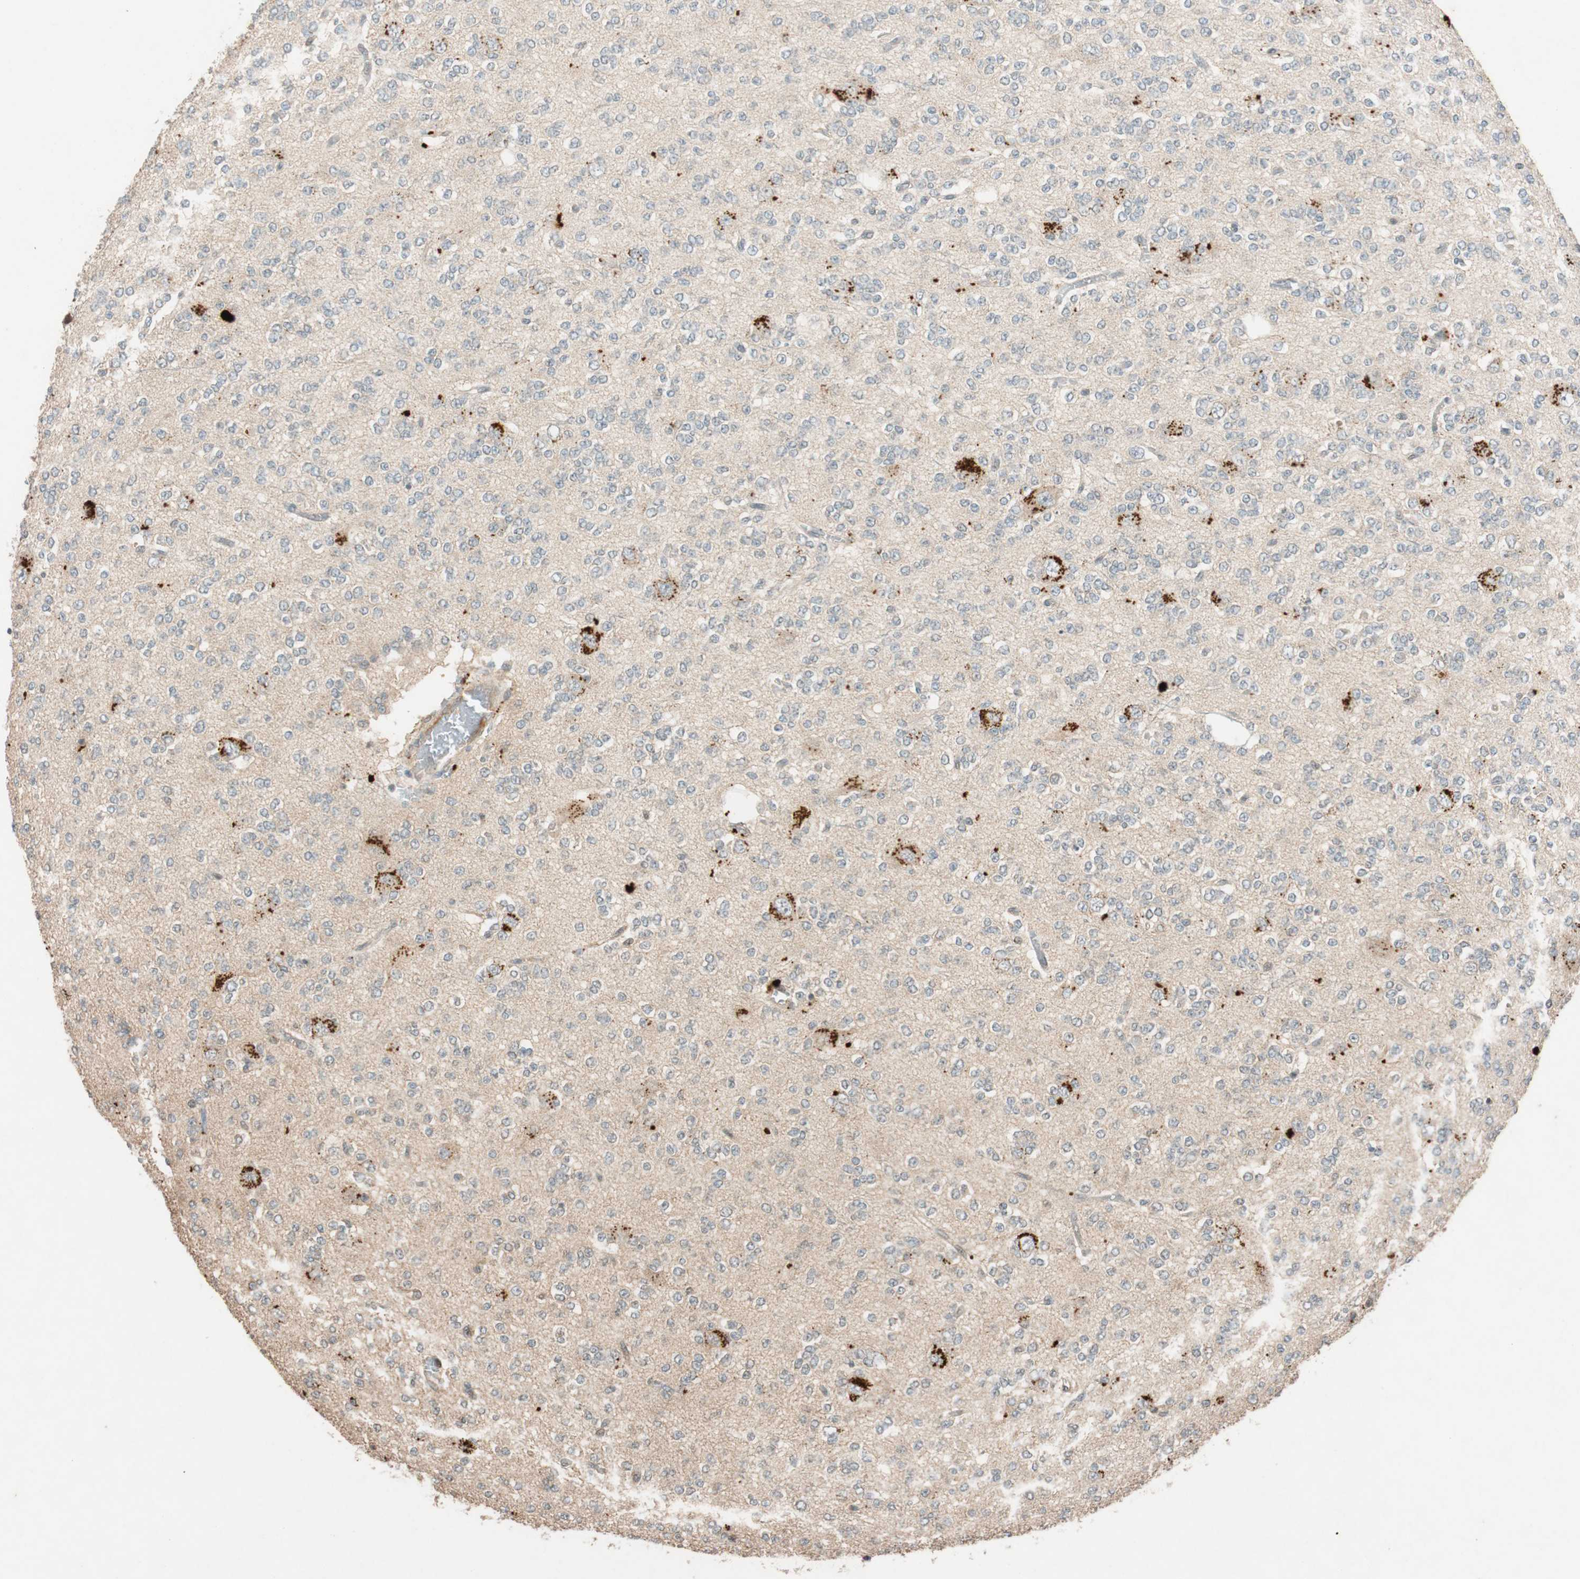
{"staining": {"intensity": "strong", "quantity": "<25%", "location": "cytoplasmic/membranous"}, "tissue": "glioma", "cell_type": "Tumor cells", "image_type": "cancer", "snomed": [{"axis": "morphology", "description": "Glioma, malignant, Low grade"}, {"axis": "topography", "description": "Brain"}], "caption": "Protein expression analysis of malignant glioma (low-grade) shows strong cytoplasmic/membranous positivity in approximately <25% of tumor cells.", "gene": "GLB1", "patient": {"sex": "male", "age": 38}}